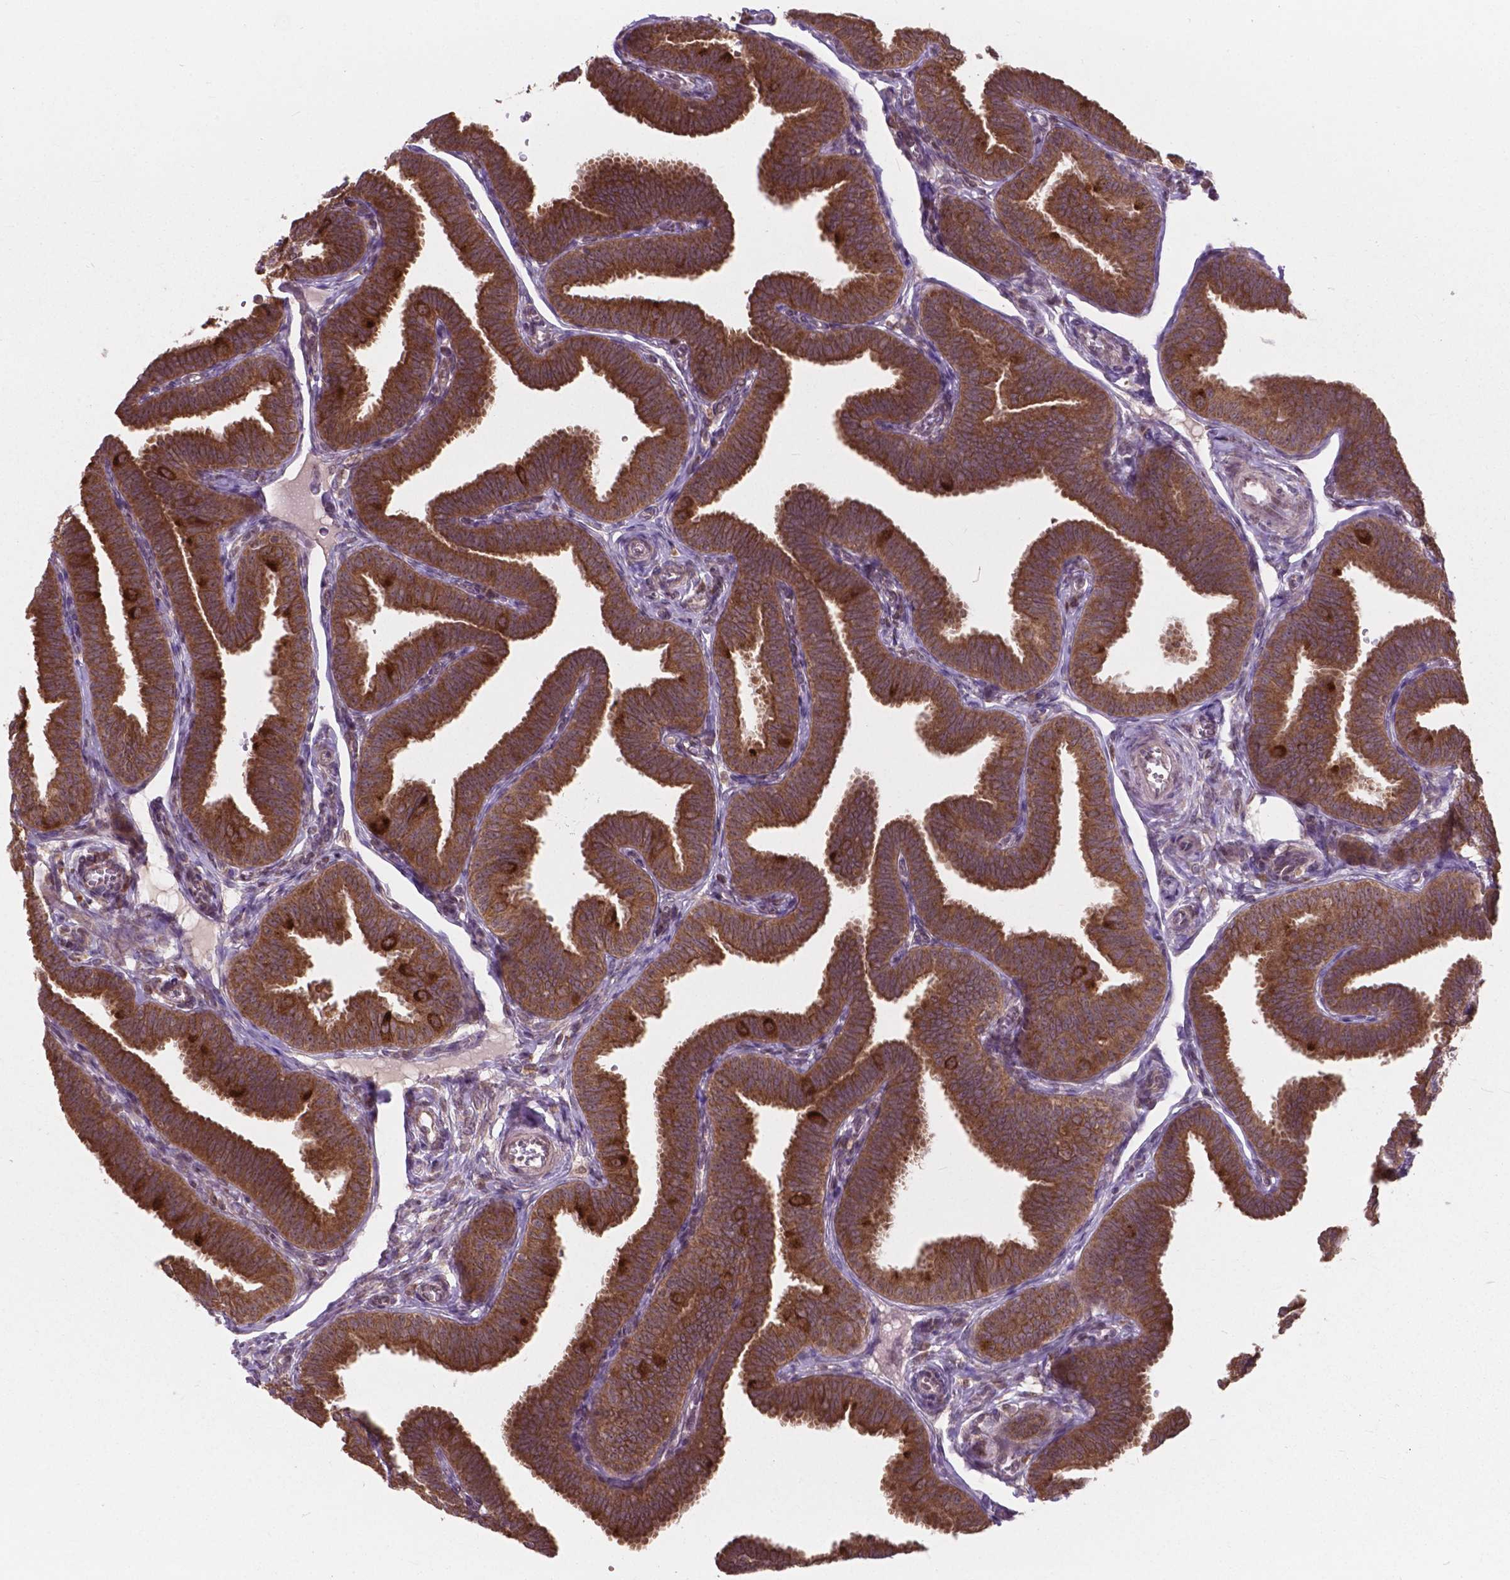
{"staining": {"intensity": "moderate", "quantity": ">75%", "location": "cytoplasmic/membranous"}, "tissue": "fallopian tube", "cell_type": "Glandular cells", "image_type": "normal", "snomed": [{"axis": "morphology", "description": "Normal tissue, NOS"}, {"axis": "topography", "description": "Fallopian tube"}], "caption": "About >75% of glandular cells in unremarkable human fallopian tube display moderate cytoplasmic/membranous protein expression as visualized by brown immunohistochemical staining.", "gene": "MRPL33", "patient": {"sex": "female", "age": 25}}